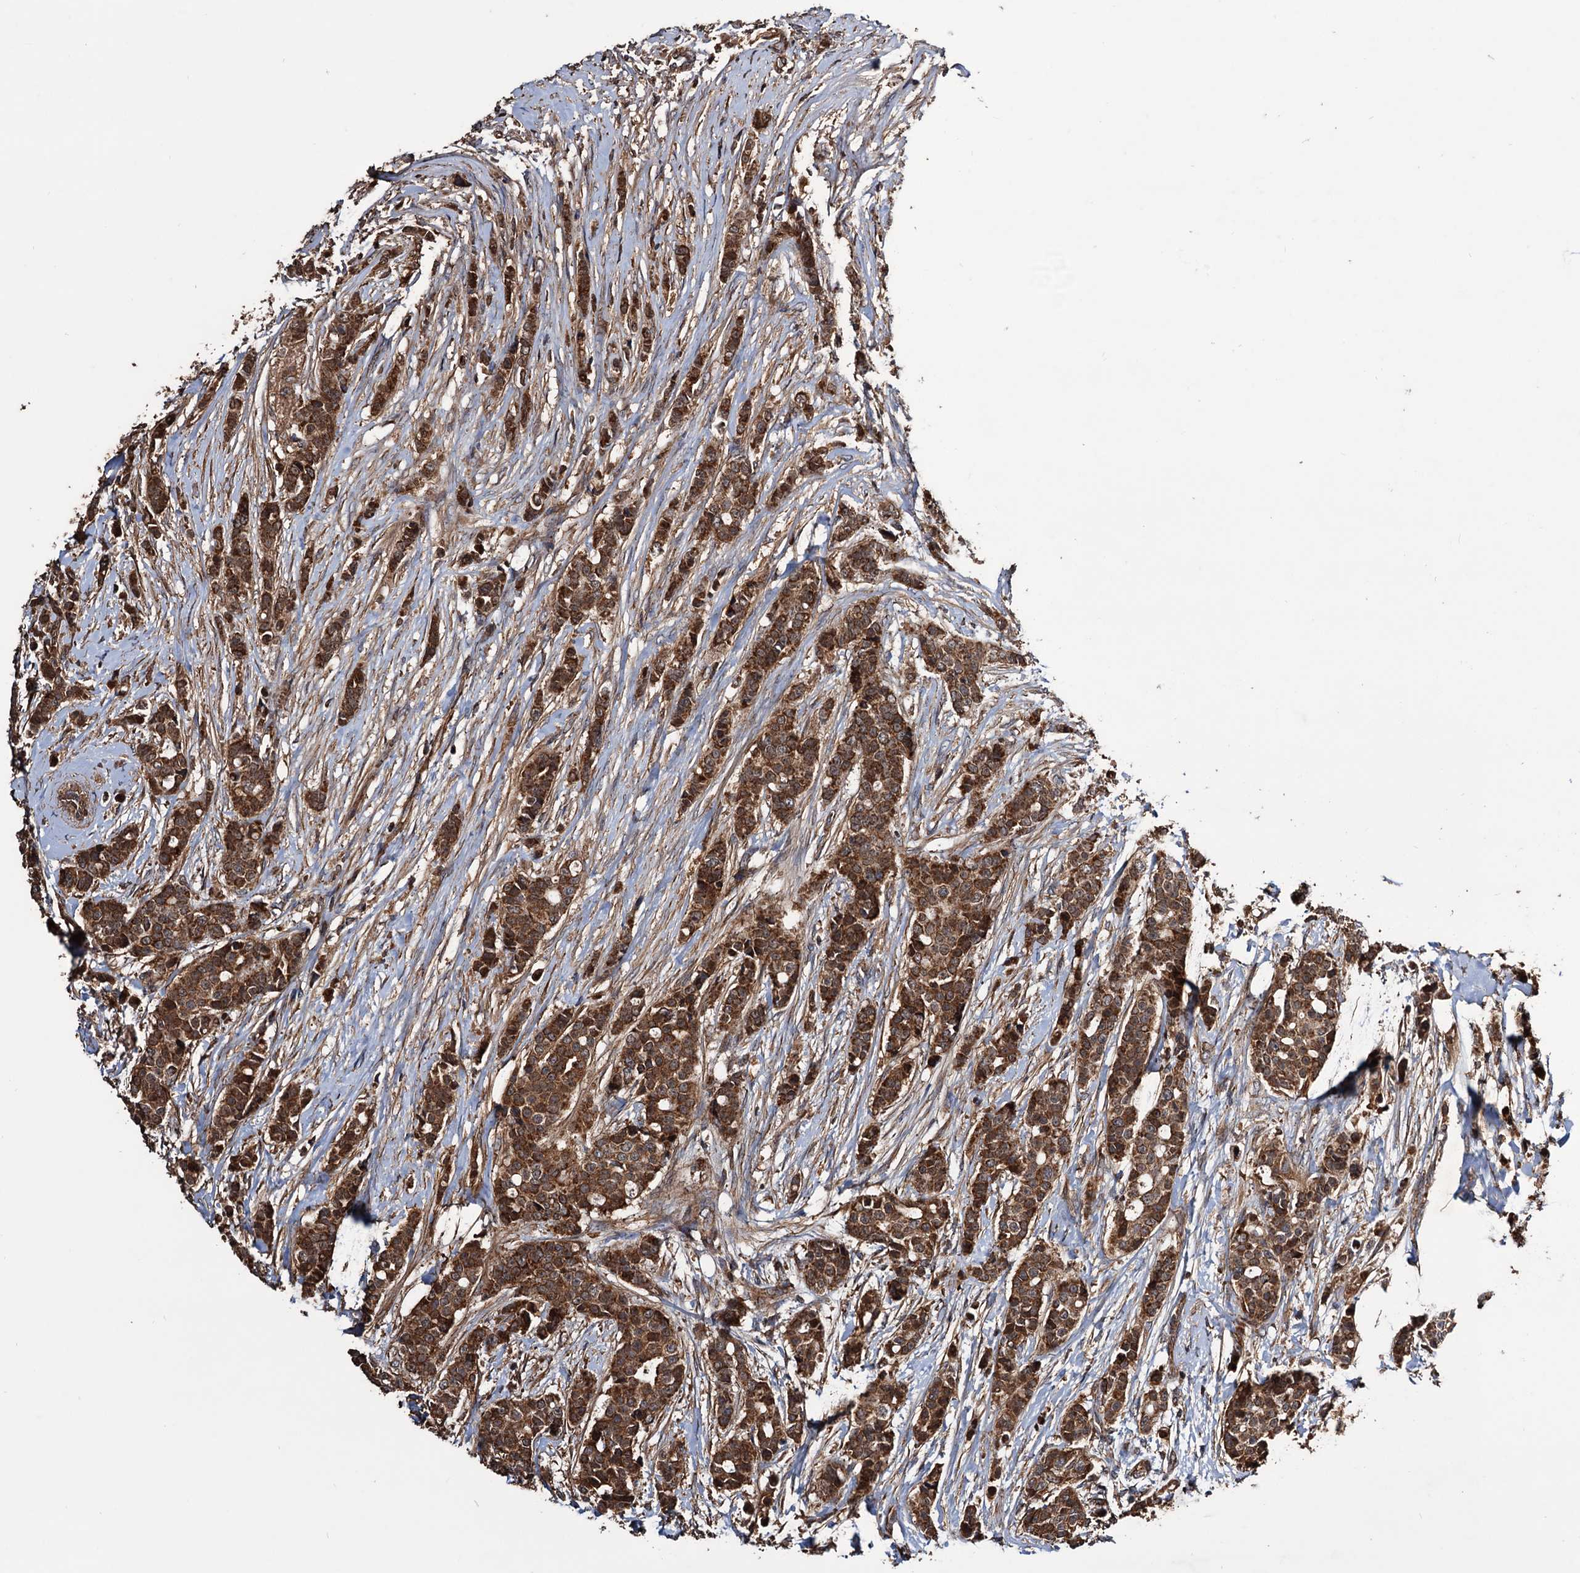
{"staining": {"intensity": "strong", "quantity": ">75%", "location": "cytoplasmic/membranous"}, "tissue": "breast cancer", "cell_type": "Tumor cells", "image_type": "cancer", "snomed": [{"axis": "morphology", "description": "Lobular carcinoma"}, {"axis": "topography", "description": "Breast"}], "caption": "Immunohistochemical staining of breast cancer reveals strong cytoplasmic/membranous protein positivity in about >75% of tumor cells.", "gene": "MRPL42", "patient": {"sex": "female", "age": 51}}